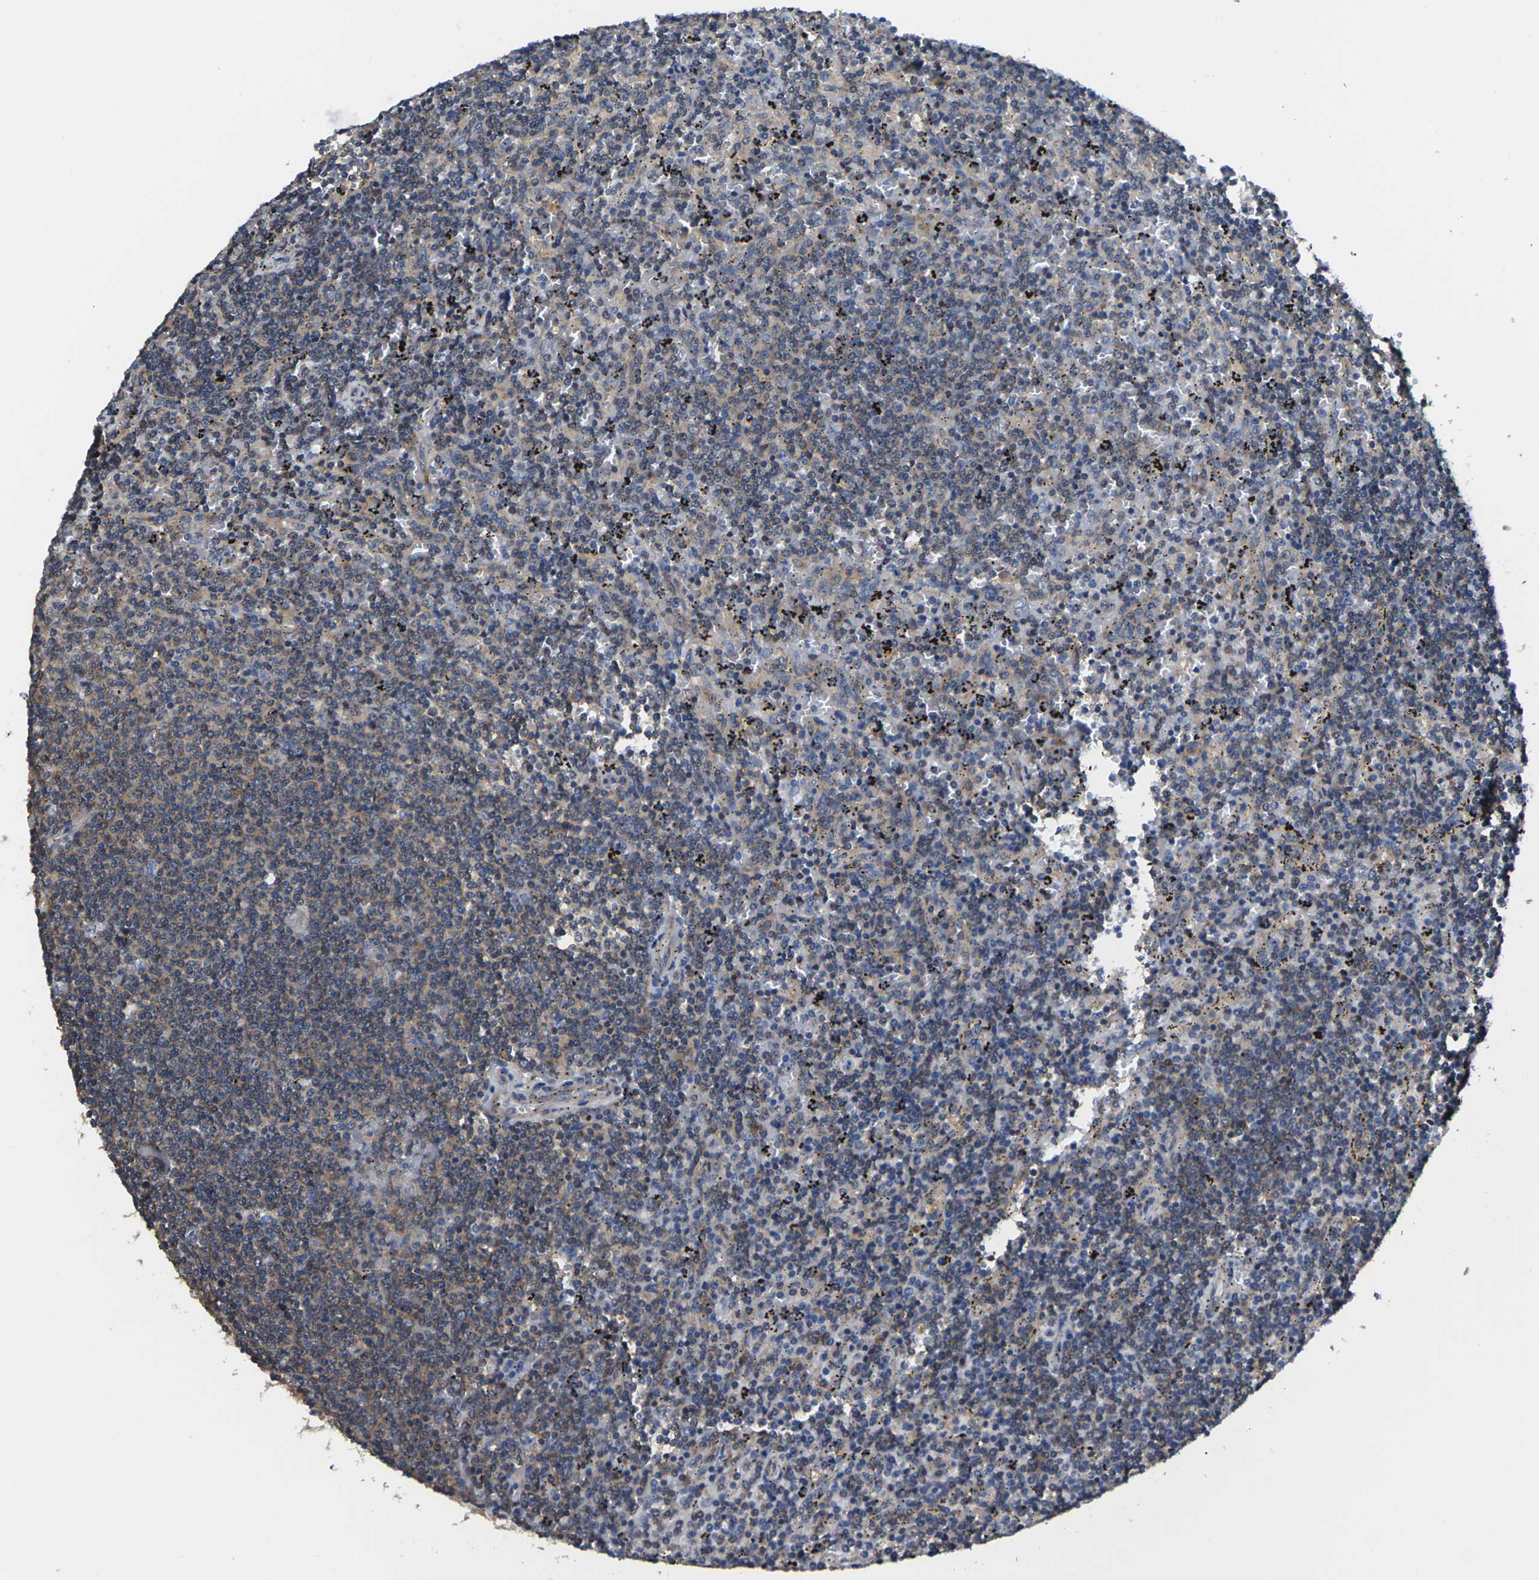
{"staining": {"intensity": "moderate", "quantity": "<25%", "location": "cytoplasmic/membranous"}, "tissue": "lymphoma", "cell_type": "Tumor cells", "image_type": "cancer", "snomed": [{"axis": "morphology", "description": "Malignant lymphoma, non-Hodgkin's type, Low grade"}, {"axis": "topography", "description": "Spleen"}], "caption": "Approximately <25% of tumor cells in human malignant lymphoma, non-Hodgkin's type (low-grade) display moderate cytoplasmic/membranous protein positivity as visualized by brown immunohistochemical staining.", "gene": "TMCC2", "patient": {"sex": "female", "age": 50}}